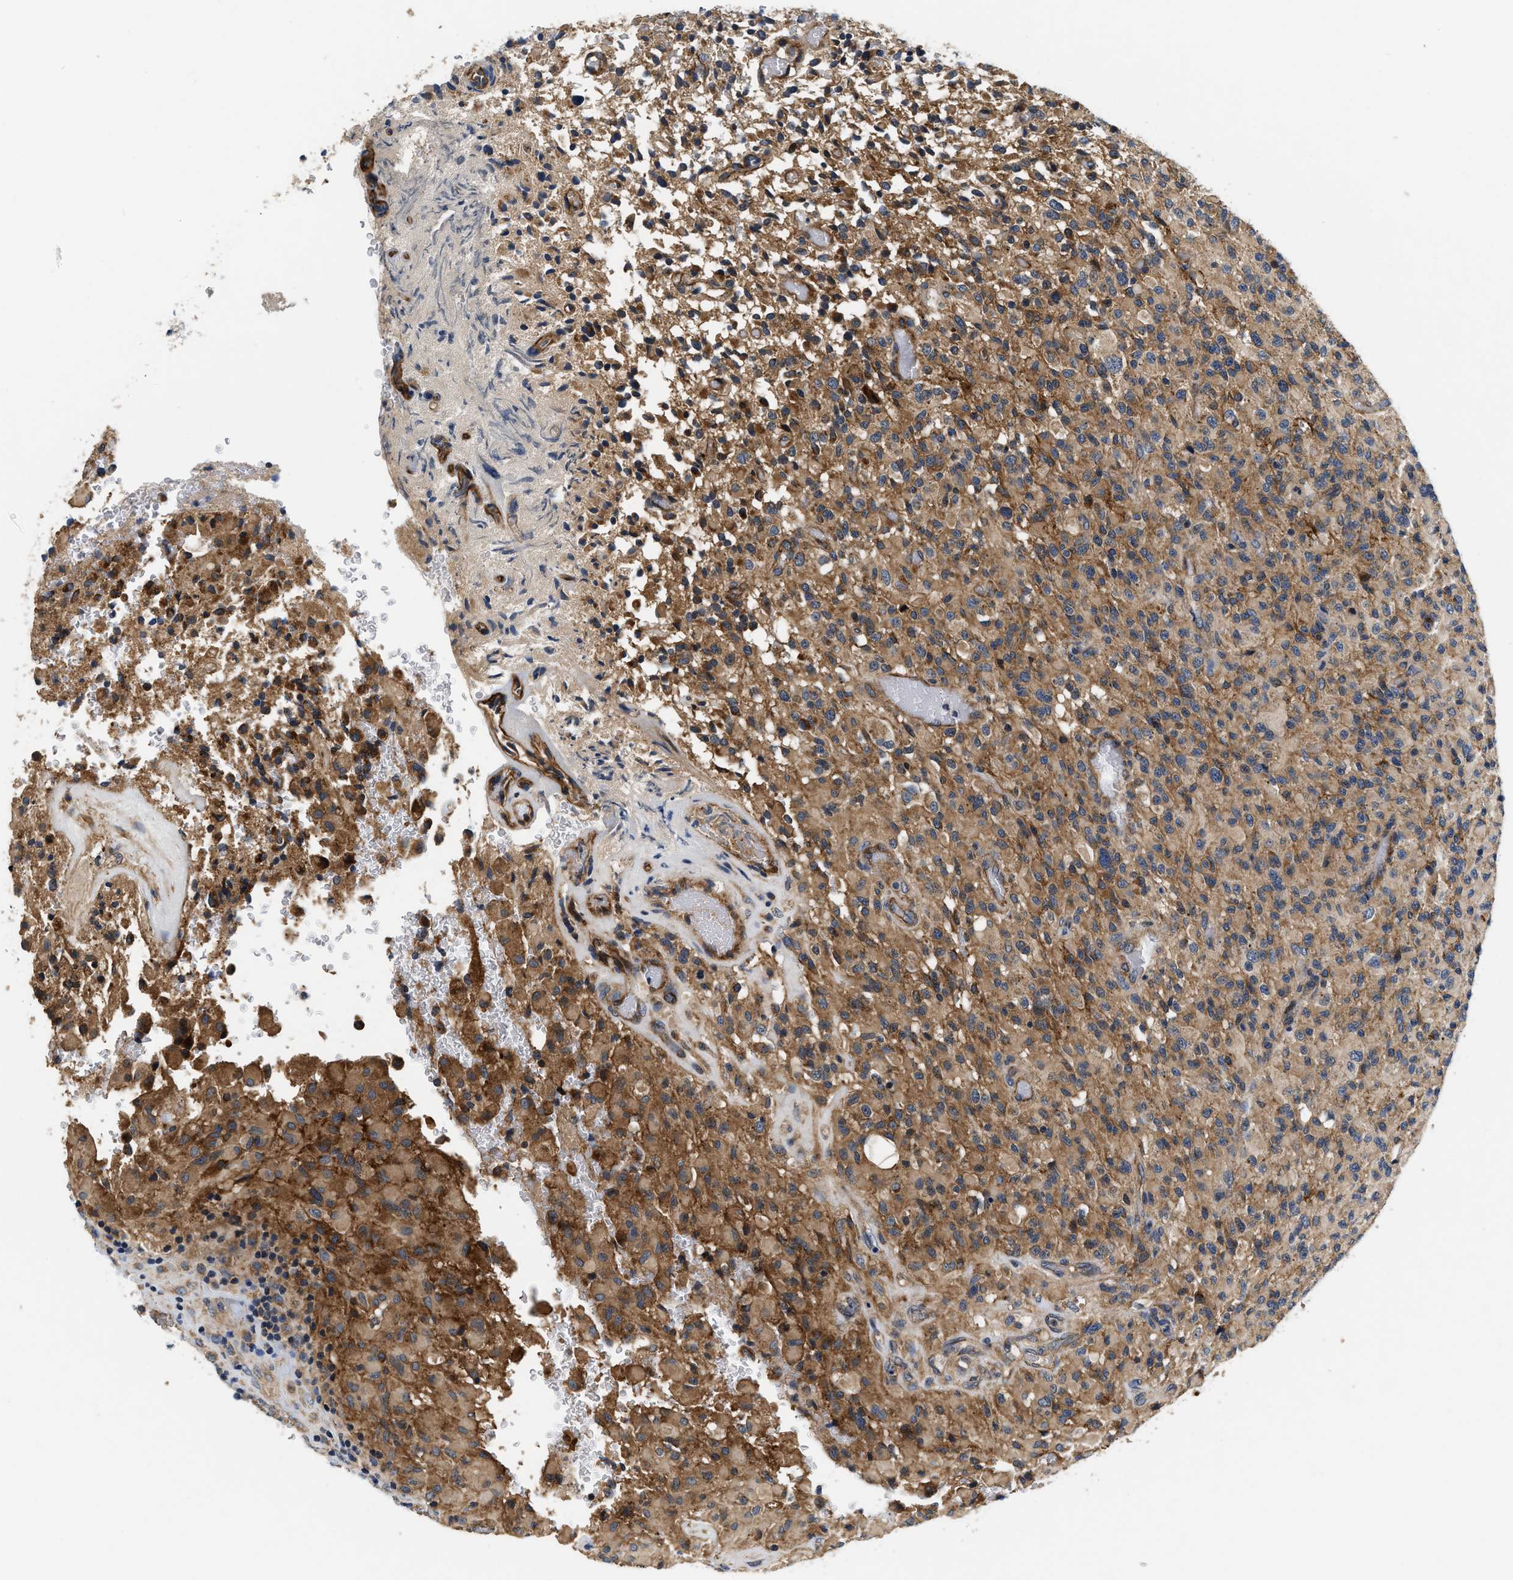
{"staining": {"intensity": "moderate", "quantity": ">75%", "location": "cytoplasmic/membranous"}, "tissue": "glioma", "cell_type": "Tumor cells", "image_type": "cancer", "snomed": [{"axis": "morphology", "description": "Glioma, malignant, High grade"}, {"axis": "topography", "description": "Brain"}], "caption": "An IHC photomicrograph of tumor tissue is shown. Protein staining in brown labels moderate cytoplasmic/membranous positivity in malignant glioma (high-grade) within tumor cells.", "gene": "NME6", "patient": {"sex": "male", "age": 71}}